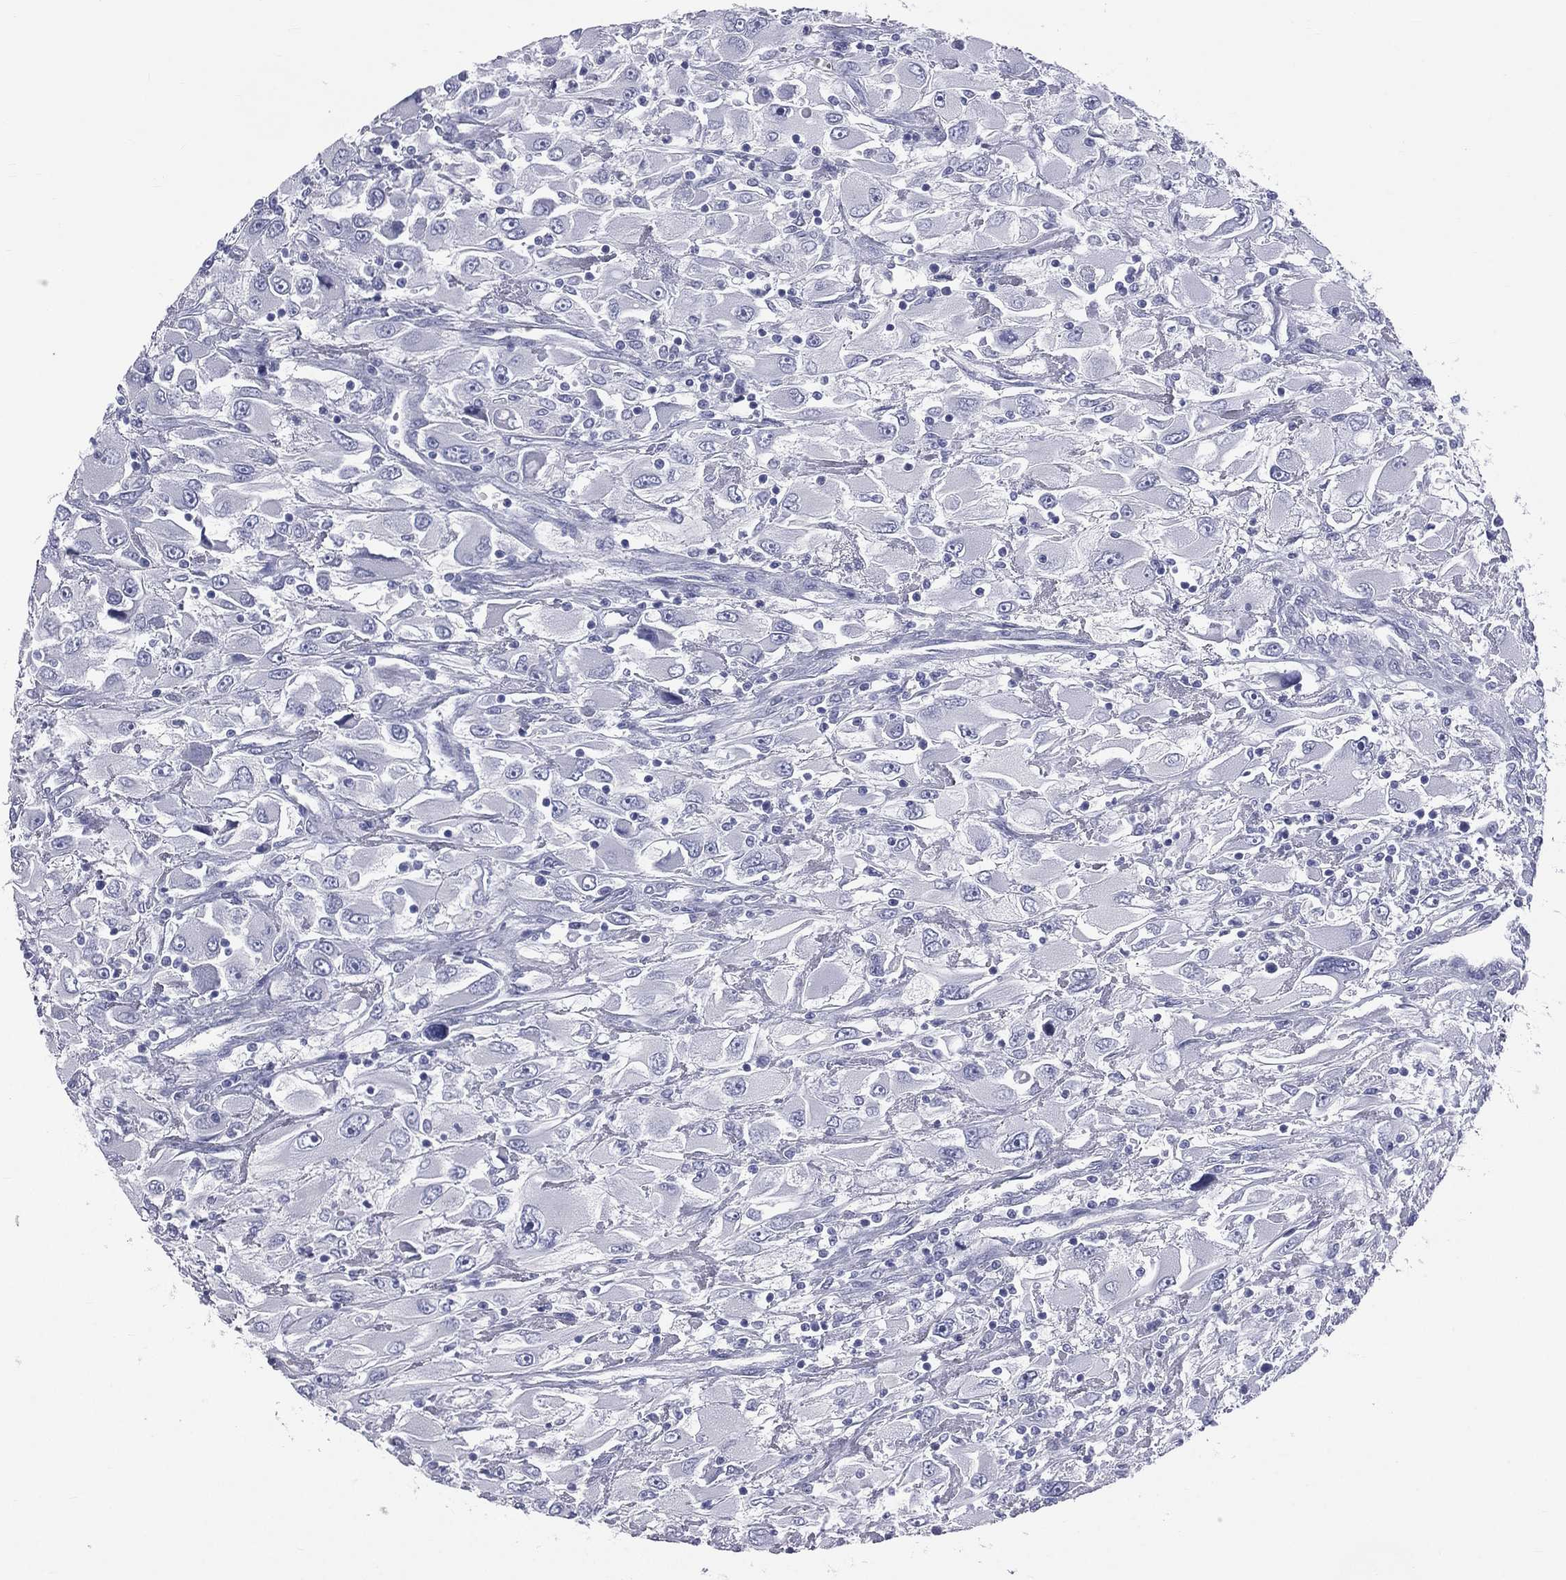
{"staining": {"intensity": "negative", "quantity": "none", "location": "none"}, "tissue": "renal cancer", "cell_type": "Tumor cells", "image_type": "cancer", "snomed": [{"axis": "morphology", "description": "Adenocarcinoma, NOS"}, {"axis": "topography", "description": "Kidney"}], "caption": "Human renal adenocarcinoma stained for a protein using IHC shows no positivity in tumor cells.", "gene": "MLN", "patient": {"sex": "female", "age": 52}}